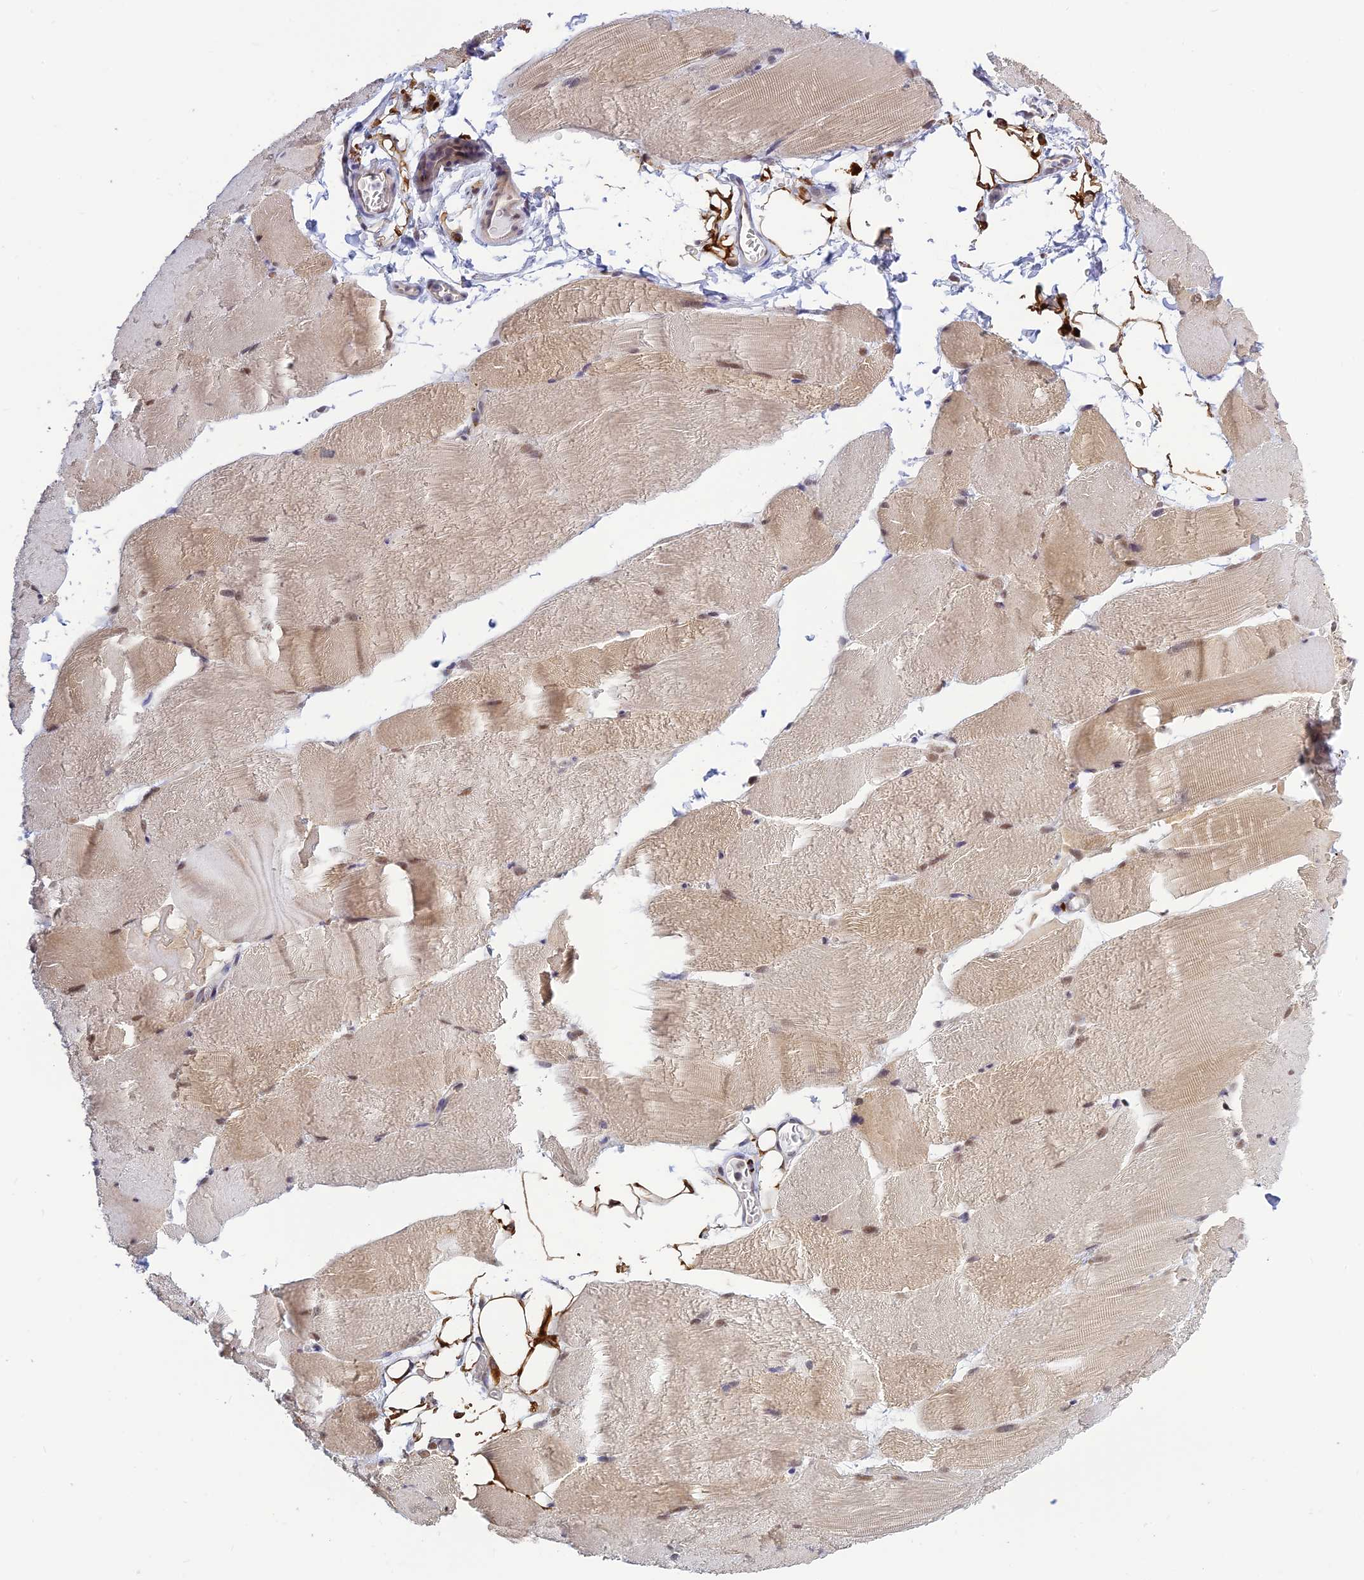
{"staining": {"intensity": "moderate", "quantity": "25%-75%", "location": "cytoplasmic/membranous,nuclear"}, "tissue": "skeletal muscle", "cell_type": "Myocytes", "image_type": "normal", "snomed": [{"axis": "morphology", "description": "Normal tissue, NOS"}, {"axis": "topography", "description": "Skeletal muscle"}, {"axis": "topography", "description": "Parathyroid gland"}], "caption": "An IHC photomicrograph of benign tissue is shown. Protein staining in brown highlights moderate cytoplasmic/membranous,nuclear positivity in skeletal muscle within myocytes.", "gene": "SKIC8", "patient": {"sex": "female", "age": 37}}